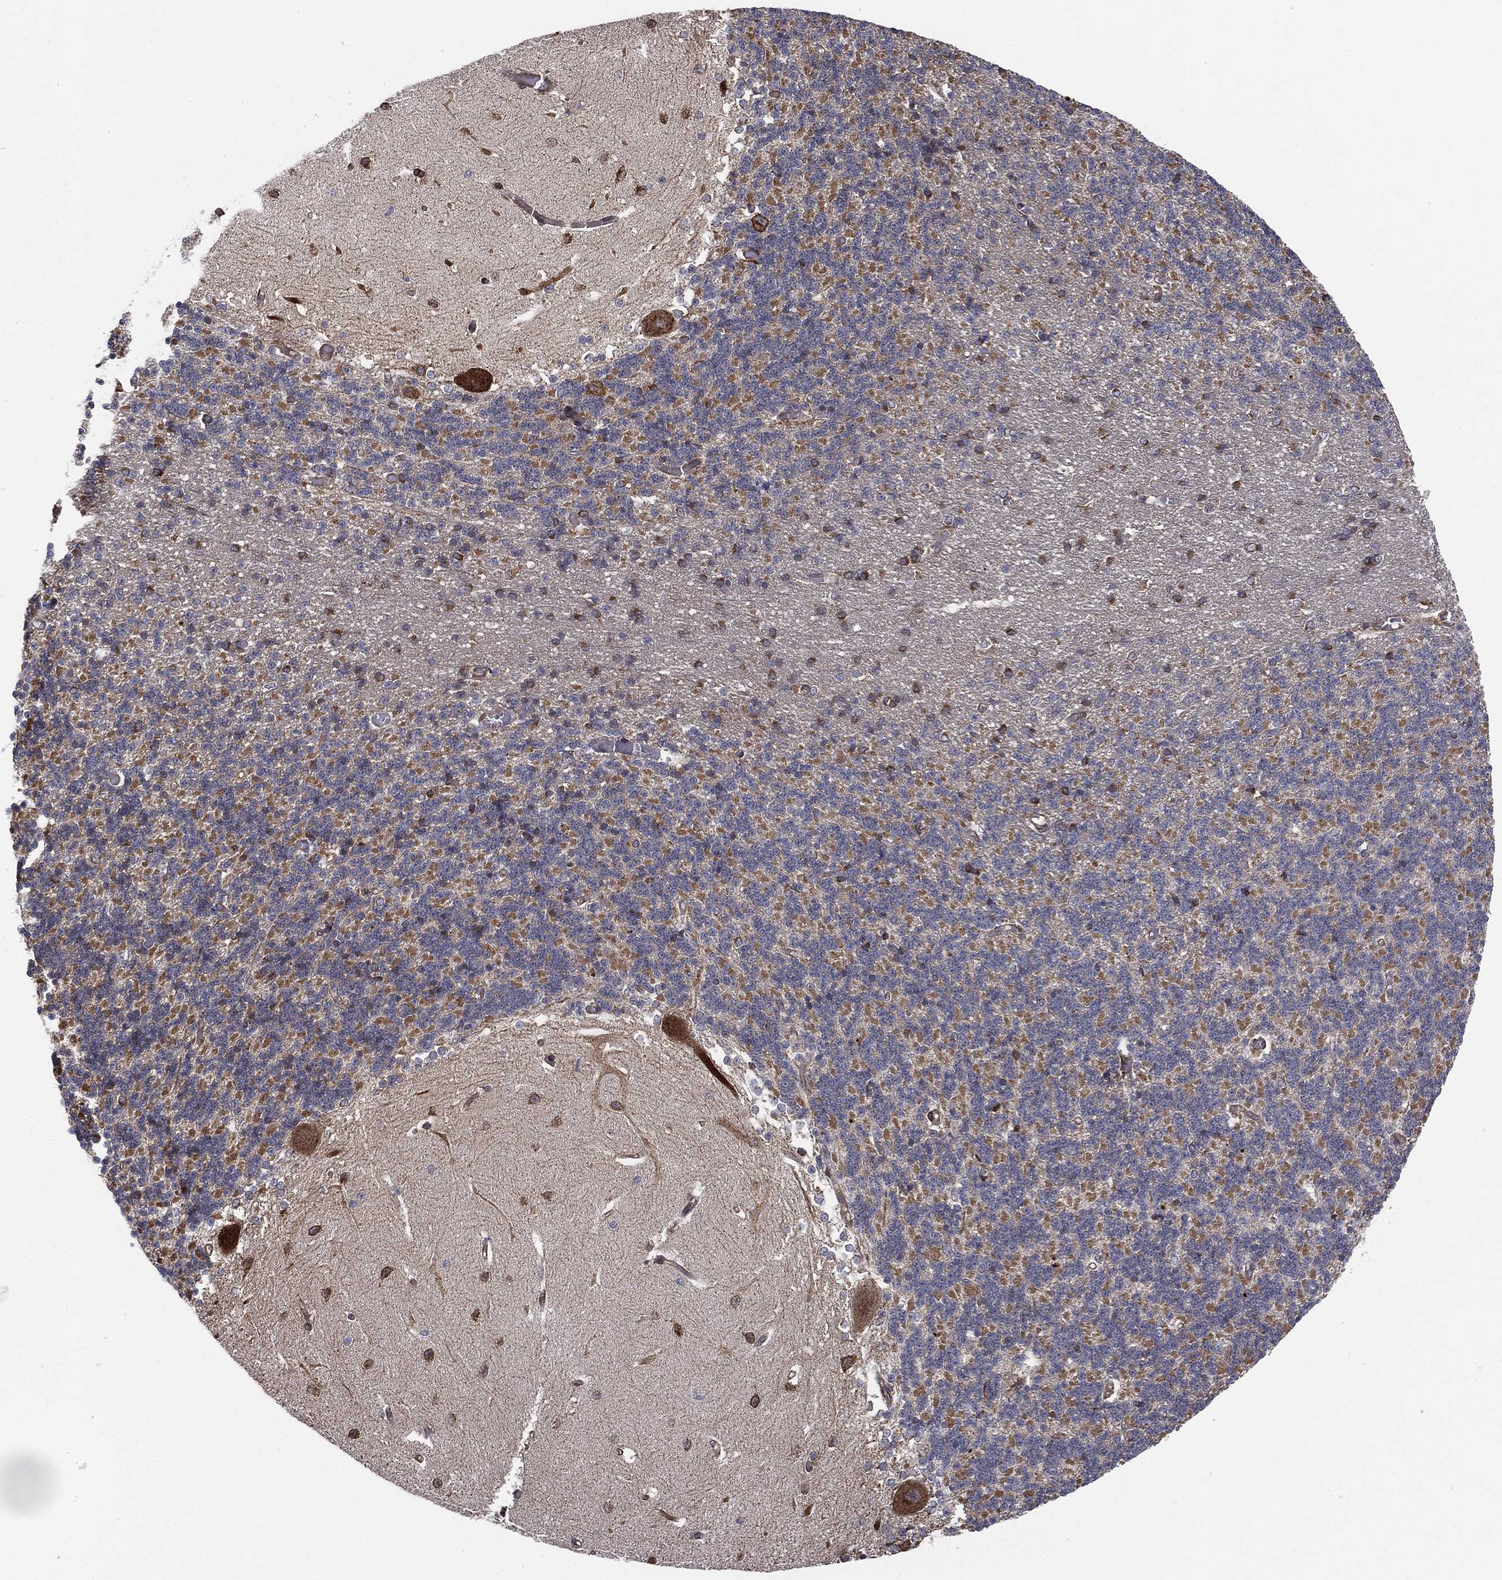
{"staining": {"intensity": "strong", "quantity": "<25%", "location": "cytoplasmic/membranous"}, "tissue": "cerebellum", "cell_type": "Cells in granular layer", "image_type": "normal", "snomed": [{"axis": "morphology", "description": "Normal tissue, NOS"}, {"axis": "topography", "description": "Cerebellum"}], "caption": "The image reveals a brown stain indicating the presence of a protein in the cytoplasmic/membranous of cells in granular layer in cerebellum.", "gene": "CYLD", "patient": {"sex": "male", "age": 37}}